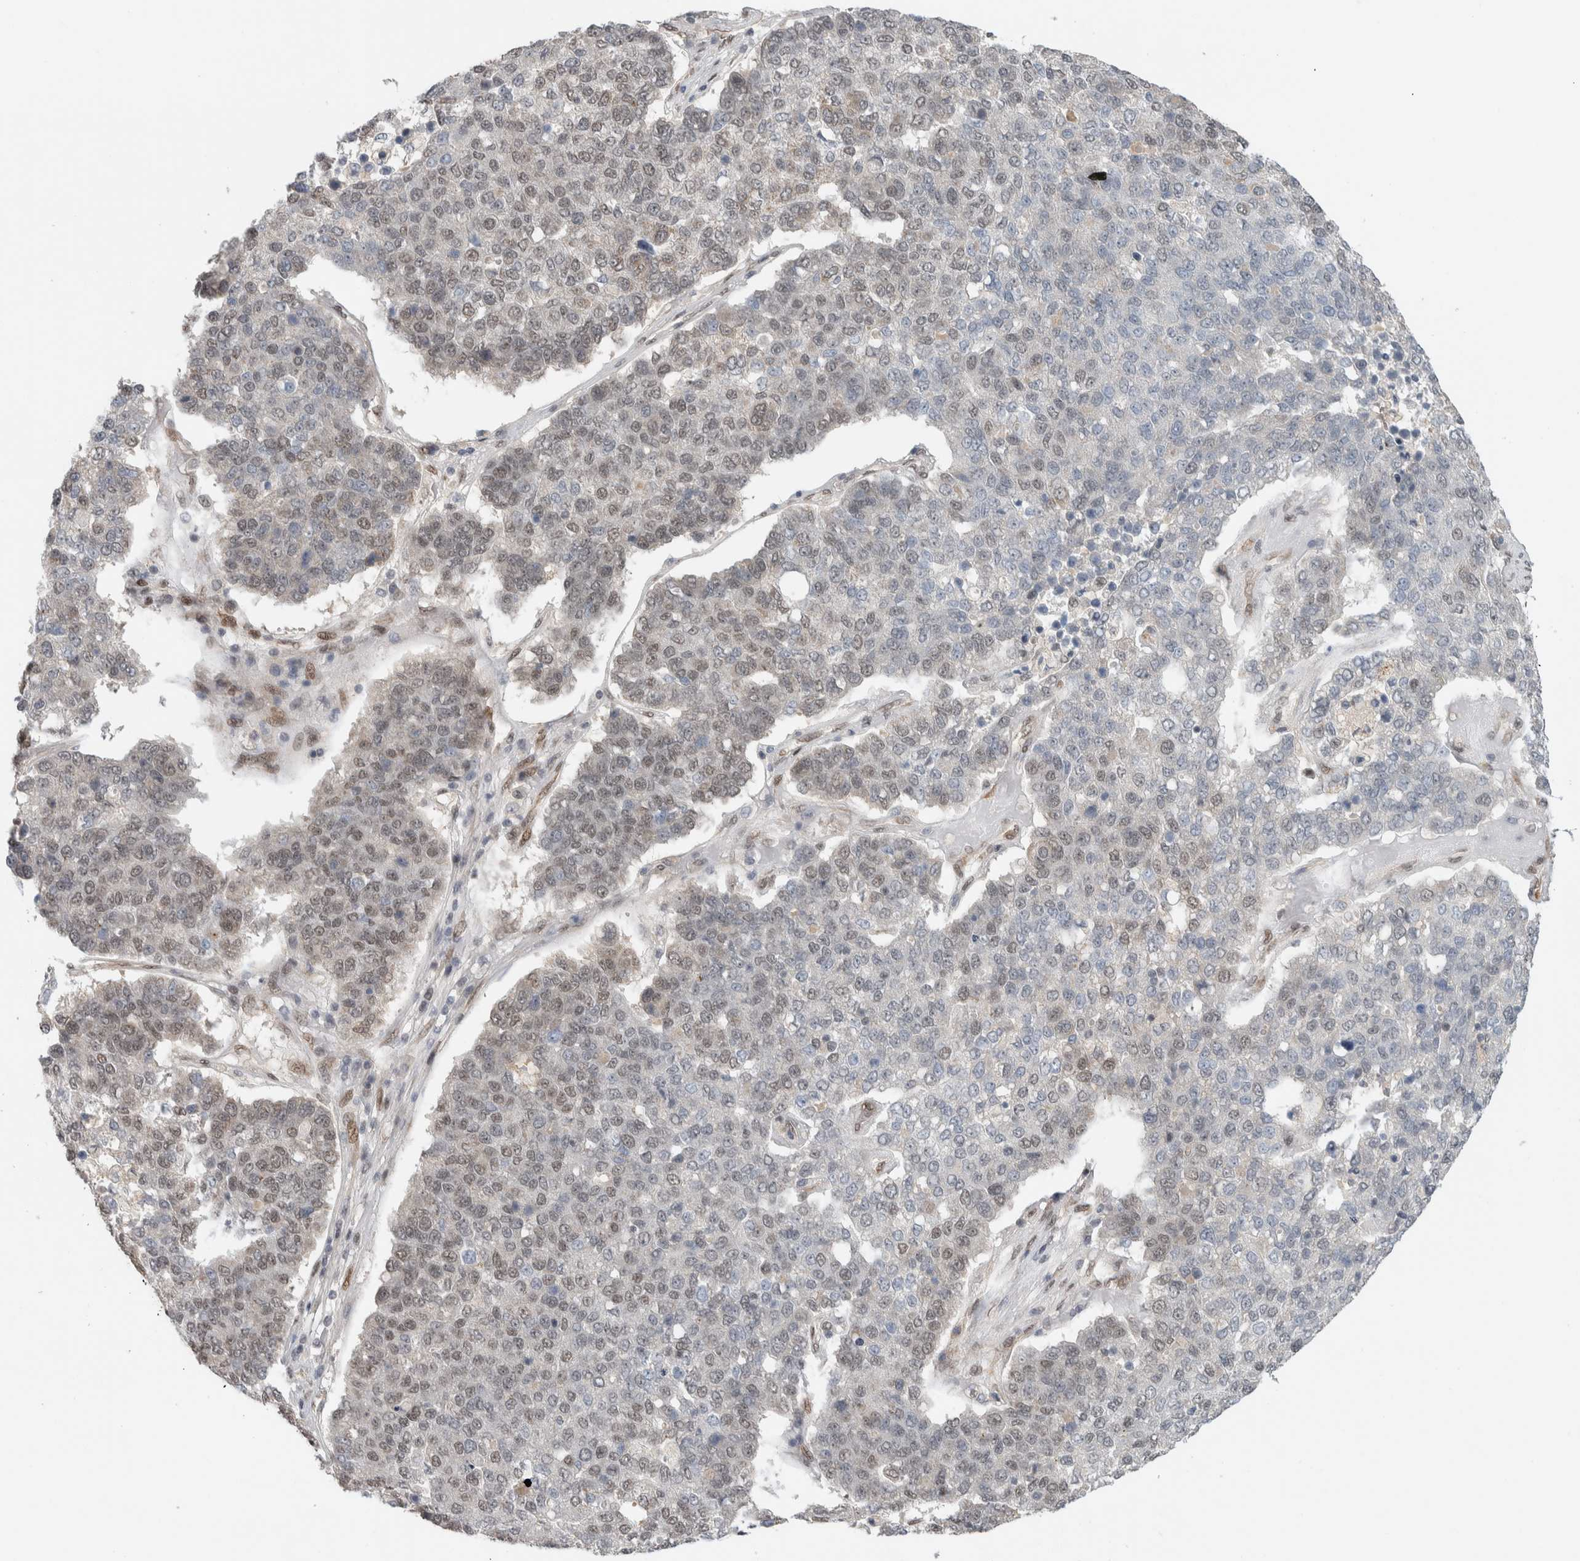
{"staining": {"intensity": "weak", "quantity": "25%-75%", "location": "nuclear"}, "tissue": "pancreatic cancer", "cell_type": "Tumor cells", "image_type": "cancer", "snomed": [{"axis": "morphology", "description": "Adenocarcinoma, NOS"}, {"axis": "topography", "description": "Pancreas"}], "caption": "Tumor cells reveal low levels of weak nuclear positivity in approximately 25%-75% of cells in pancreatic adenocarcinoma.", "gene": "TNRC18", "patient": {"sex": "female", "age": 61}}